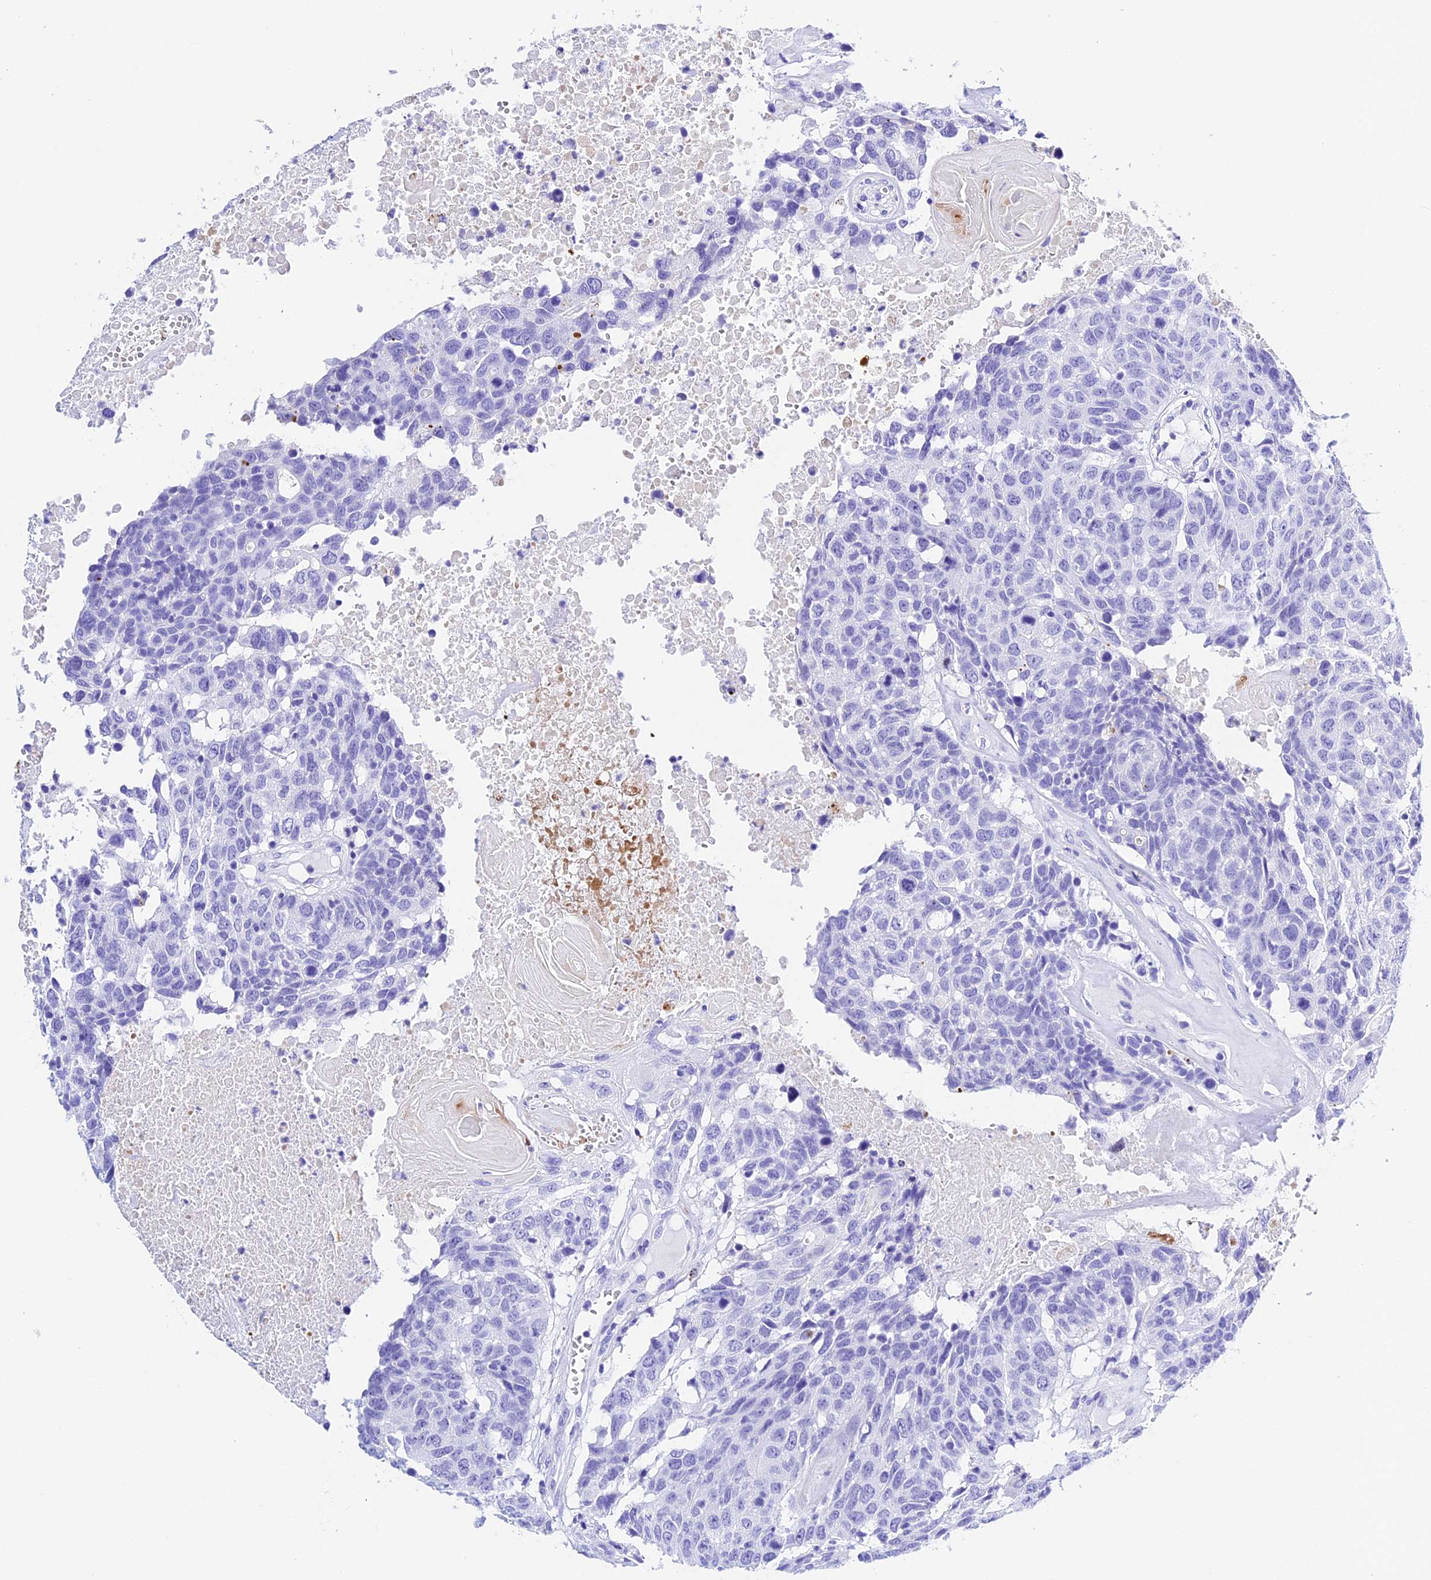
{"staining": {"intensity": "negative", "quantity": "none", "location": "none"}, "tissue": "head and neck cancer", "cell_type": "Tumor cells", "image_type": "cancer", "snomed": [{"axis": "morphology", "description": "Squamous cell carcinoma, NOS"}, {"axis": "topography", "description": "Head-Neck"}], "caption": "Tumor cells show no significant protein staining in head and neck cancer.", "gene": "PSG11", "patient": {"sex": "male", "age": 66}}